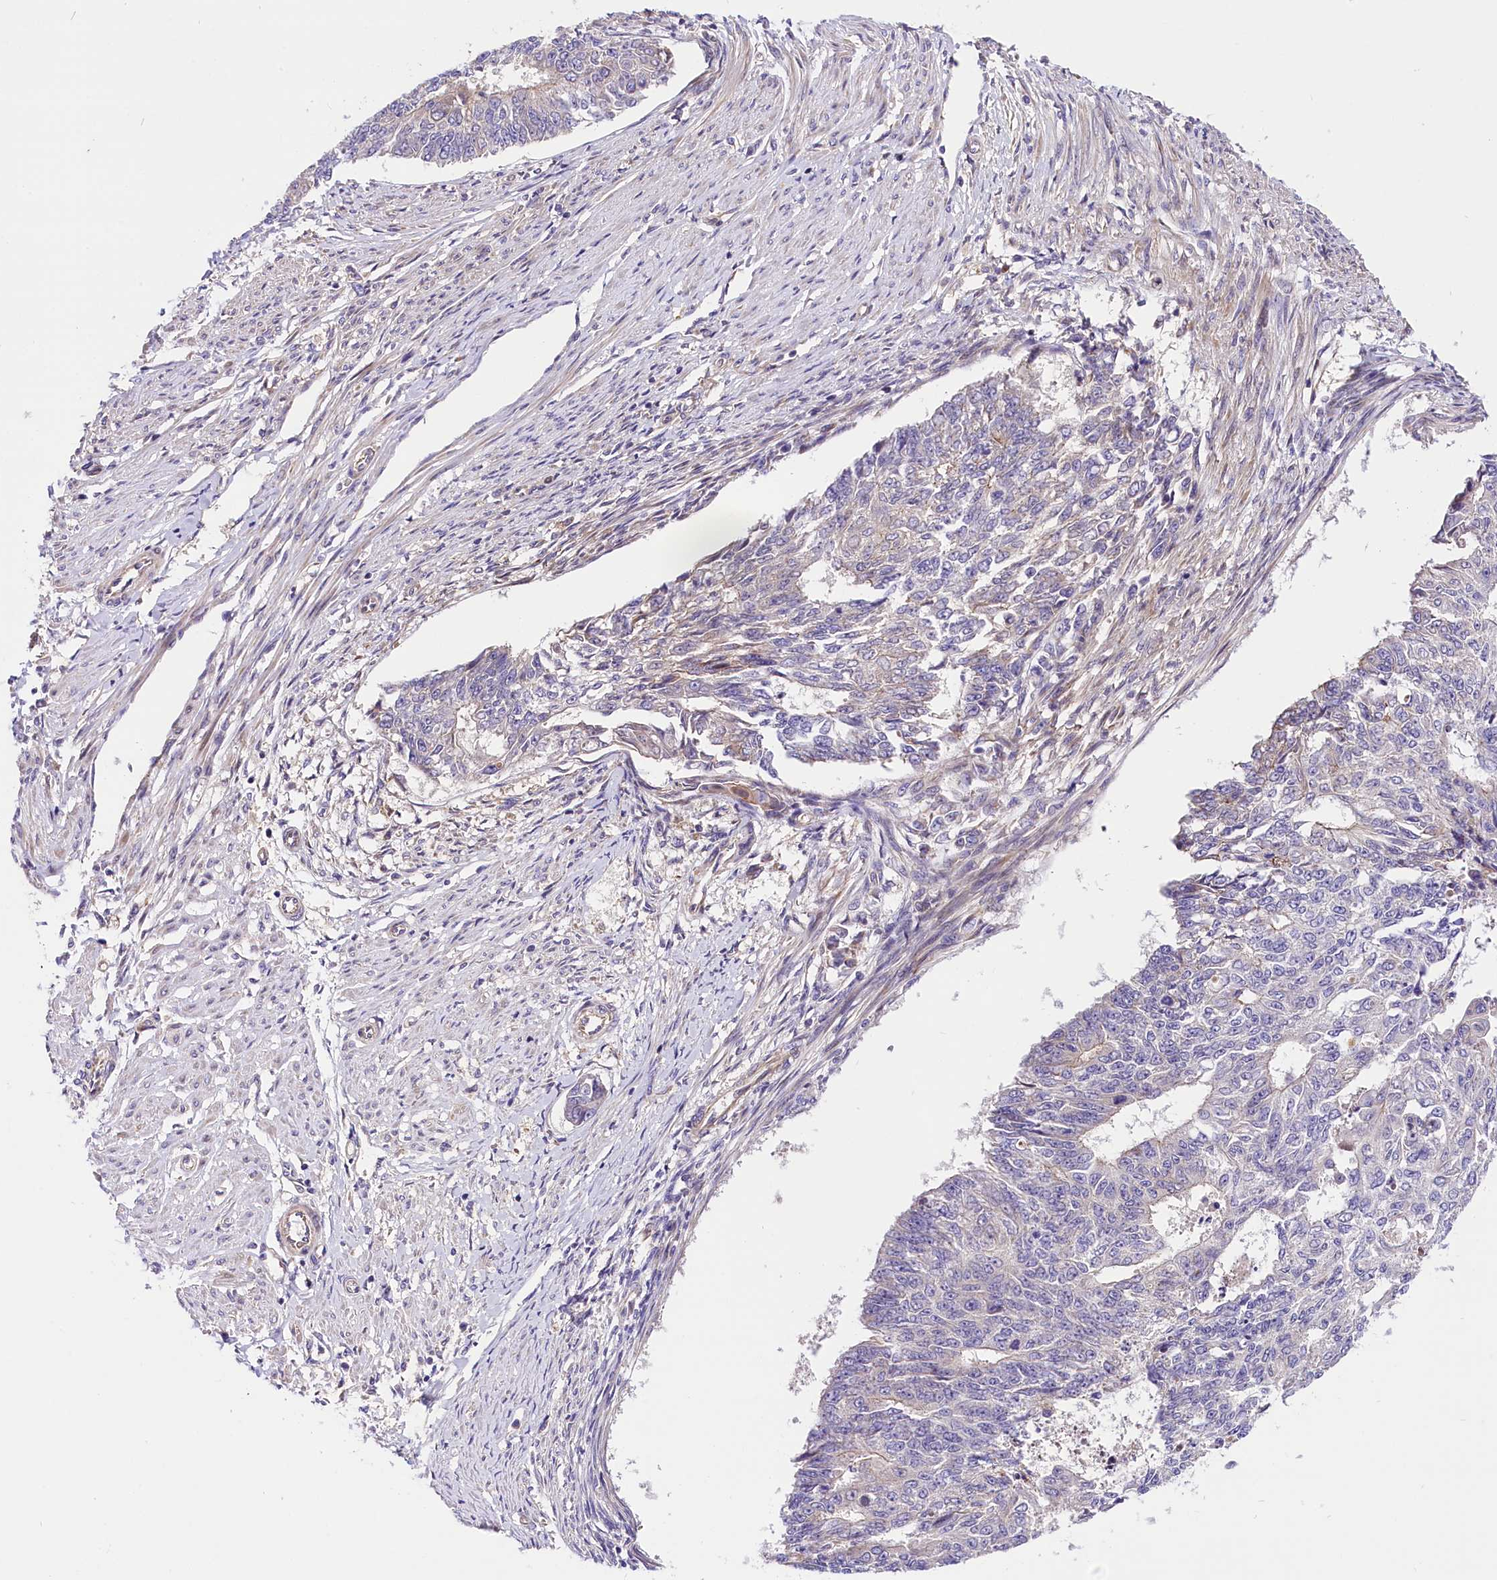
{"staining": {"intensity": "negative", "quantity": "none", "location": "none"}, "tissue": "endometrial cancer", "cell_type": "Tumor cells", "image_type": "cancer", "snomed": [{"axis": "morphology", "description": "Adenocarcinoma, NOS"}, {"axis": "topography", "description": "Endometrium"}], "caption": "Tumor cells show no significant protein positivity in adenocarcinoma (endometrial).", "gene": "ARMC6", "patient": {"sex": "female", "age": 32}}